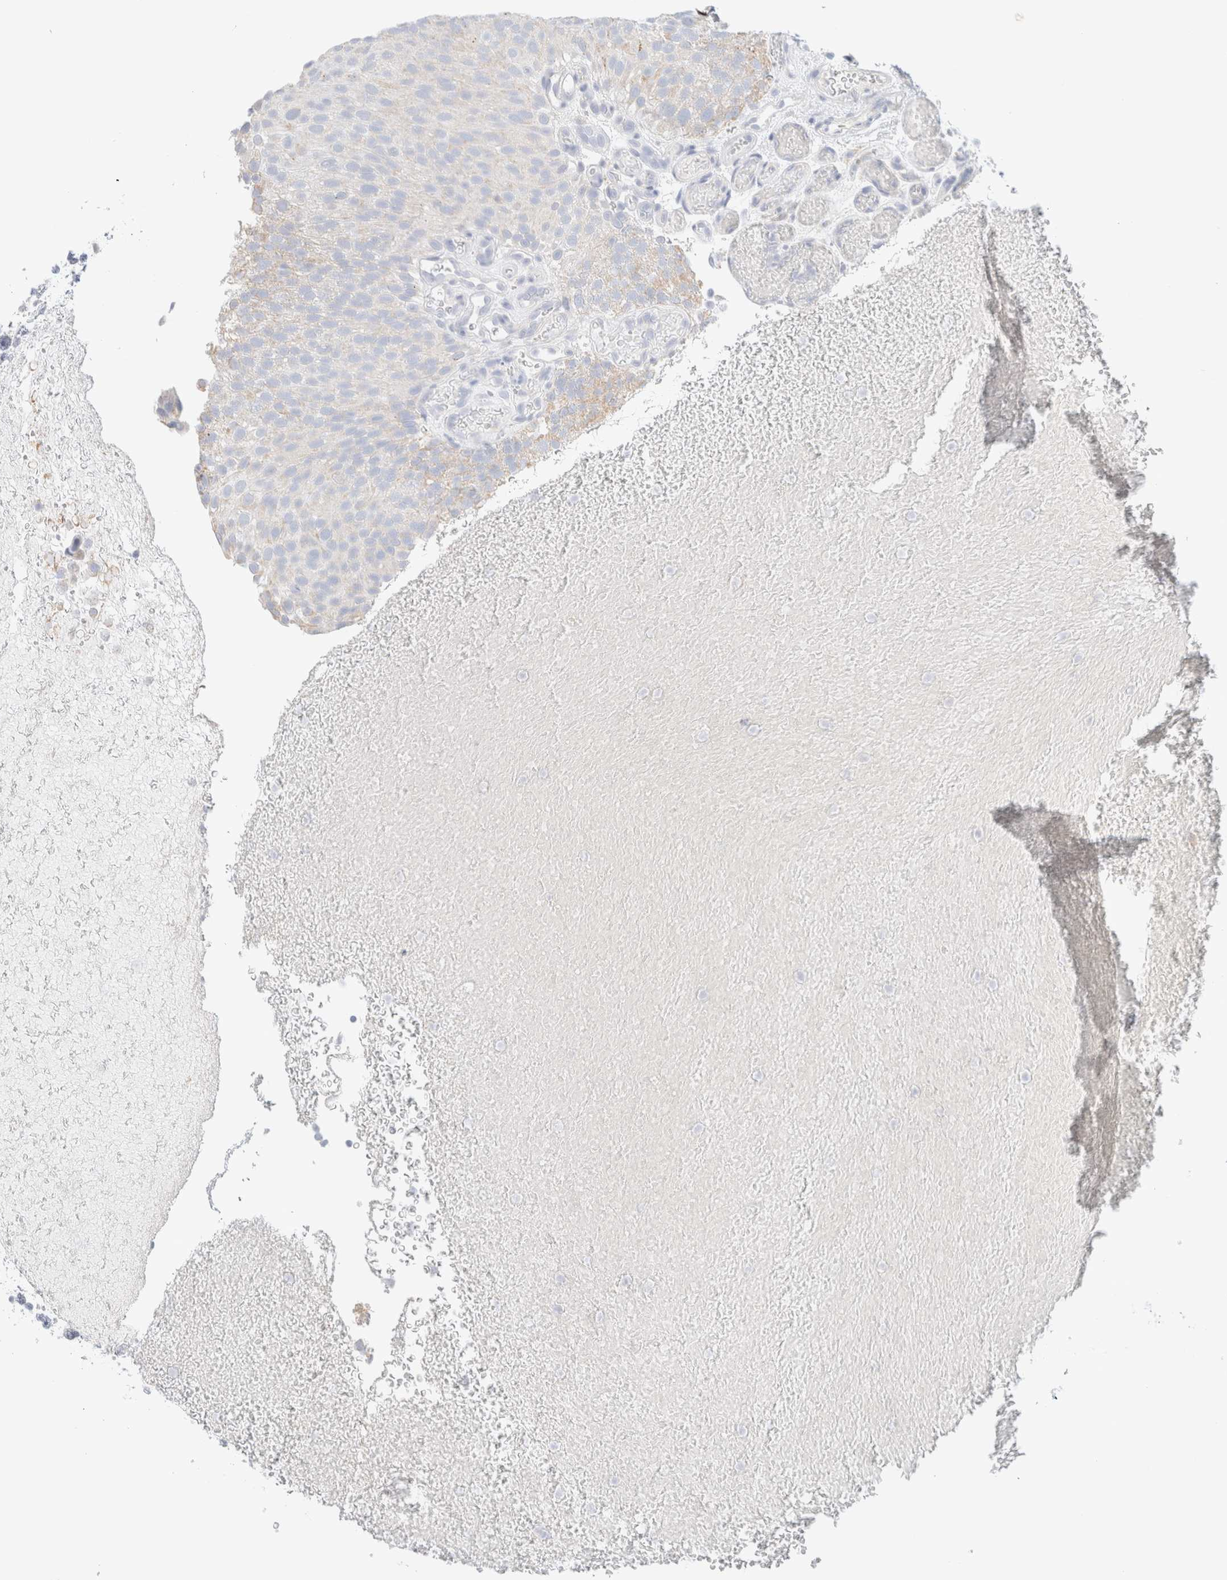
{"staining": {"intensity": "negative", "quantity": "none", "location": "none"}, "tissue": "urothelial cancer", "cell_type": "Tumor cells", "image_type": "cancer", "snomed": [{"axis": "morphology", "description": "Urothelial carcinoma, Low grade"}, {"axis": "topography", "description": "Urinary bladder"}], "caption": "High magnification brightfield microscopy of urothelial carcinoma (low-grade) stained with DAB (3,3'-diaminobenzidine) (brown) and counterstained with hematoxylin (blue): tumor cells show no significant positivity.", "gene": "HEXD", "patient": {"sex": "male", "age": 78}}